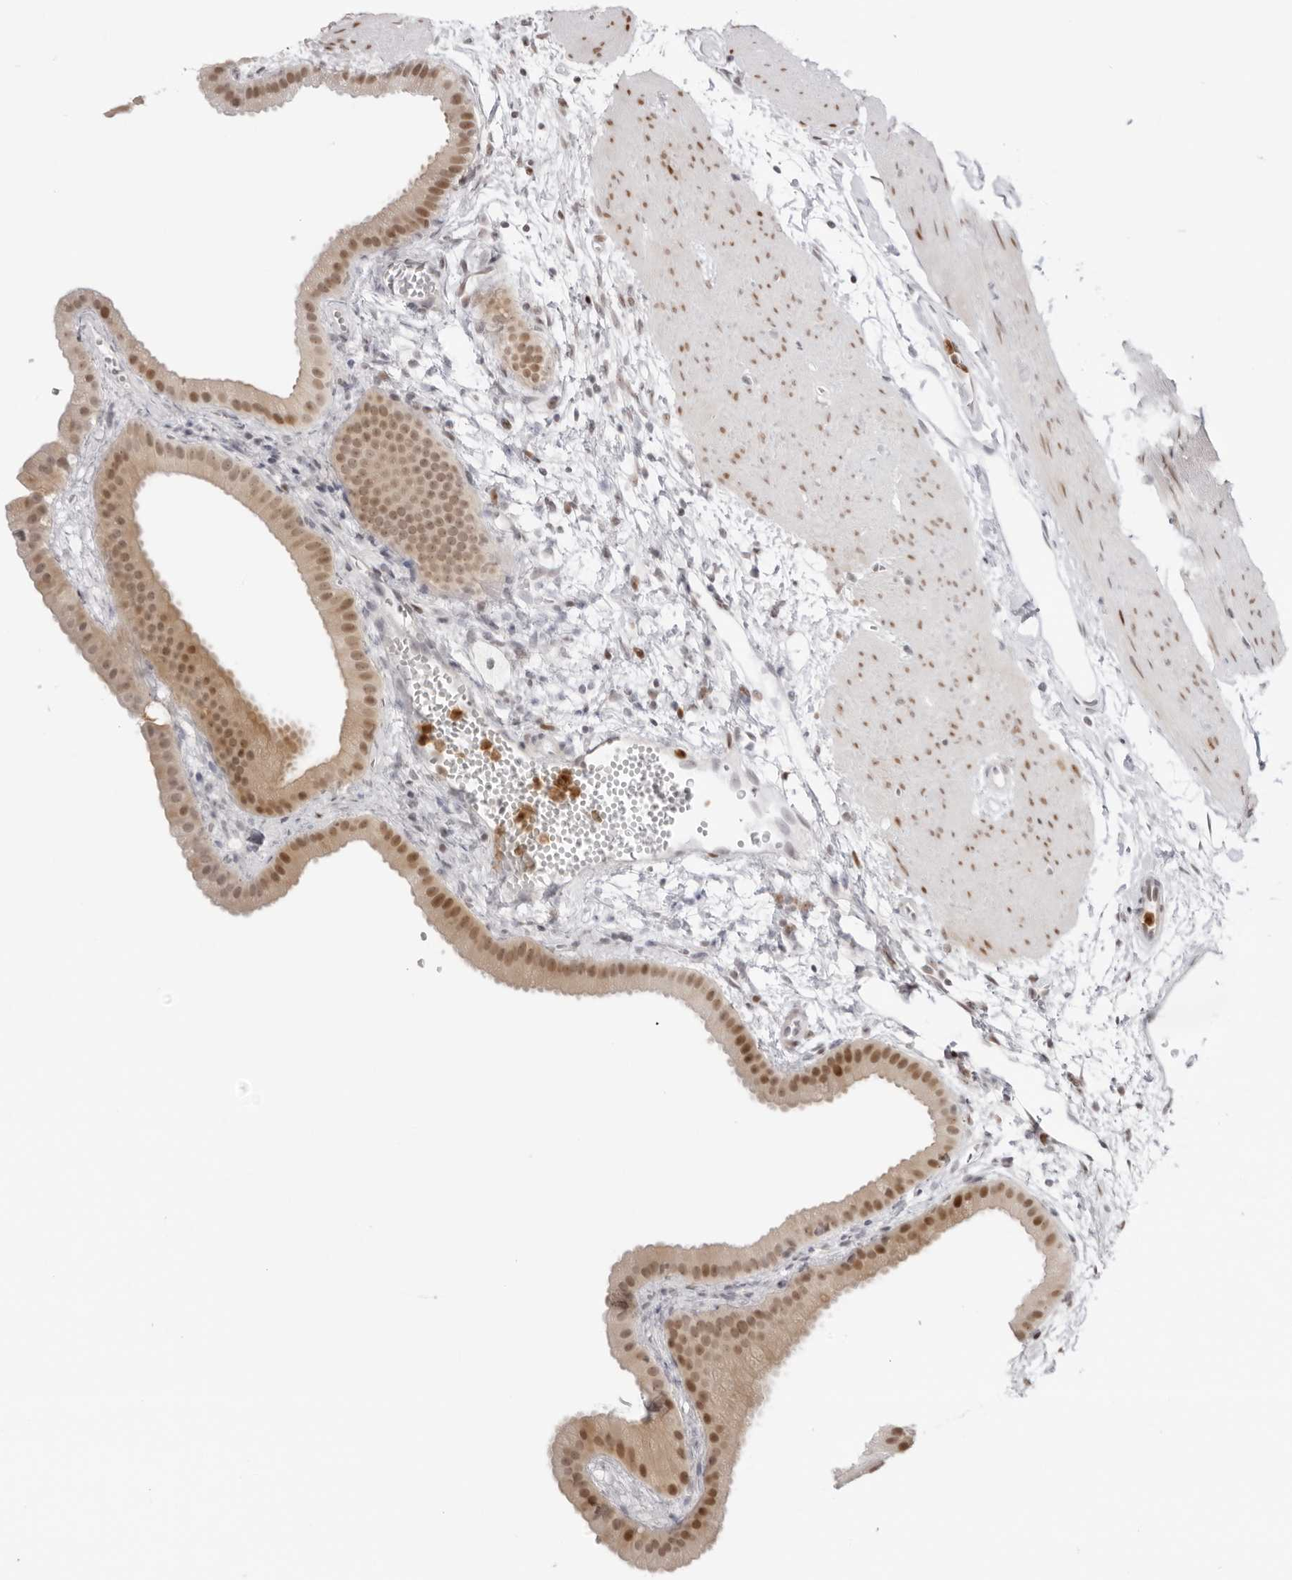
{"staining": {"intensity": "strong", "quantity": ">75%", "location": "cytoplasmic/membranous,nuclear"}, "tissue": "gallbladder", "cell_type": "Glandular cells", "image_type": "normal", "snomed": [{"axis": "morphology", "description": "Normal tissue, NOS"}, {"axis": "topography", "description": "Gallbladder"}], "caption": "IHC image of unremarkable gallbladder: human gallbladder stained using immunohistochemistry reveals high levels of strong protein expression localized specifically in the cytoplasmic/membranous,nuclear of glandular cells, appearing as a cytoplasmic/membranous,nuclear brown color.", "gene": "RNF146", "patient": {"sex": "female", "age": 64}}